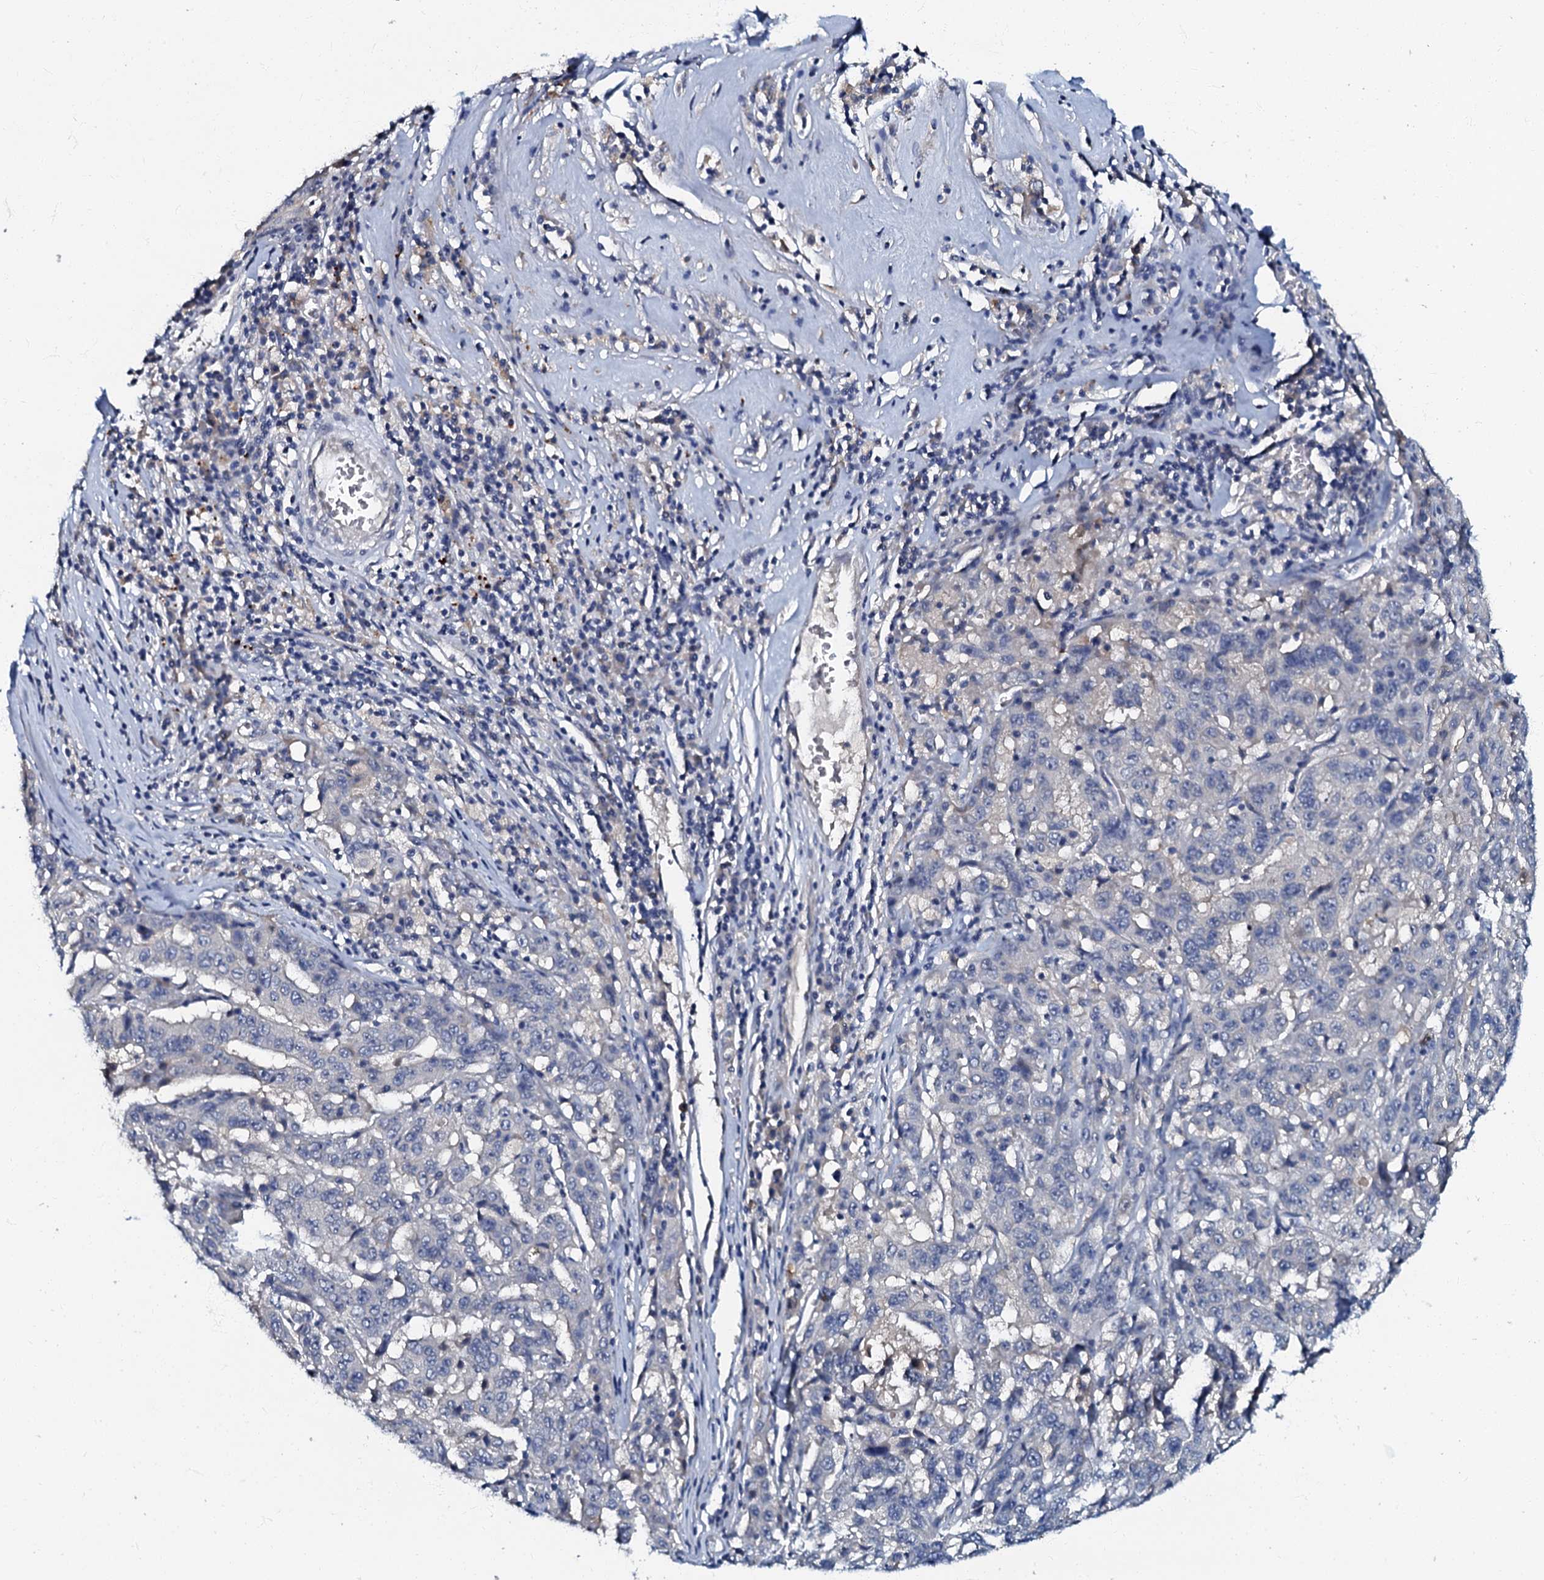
{"staining": {"intensity": "negative", "quantity": "none", "location": "none"}, "tissue": "pancreatic cancer", "cell_type": "Tumor cells", "image_type": "cancer", "snomed": [{"axis": "morphology", "description": "Adenocarcinoma, NOS"}, {"axis": "topography", "description": "Pancreas"}], "caption": "DAB (3,3'-diaminobenzidine) immunohistochemical staining of human pancreatic adenocarcinoma displays no significant staining in tumor cells.", "gene": "OLAH", "patient": {"sex": "male", "age": 63}}